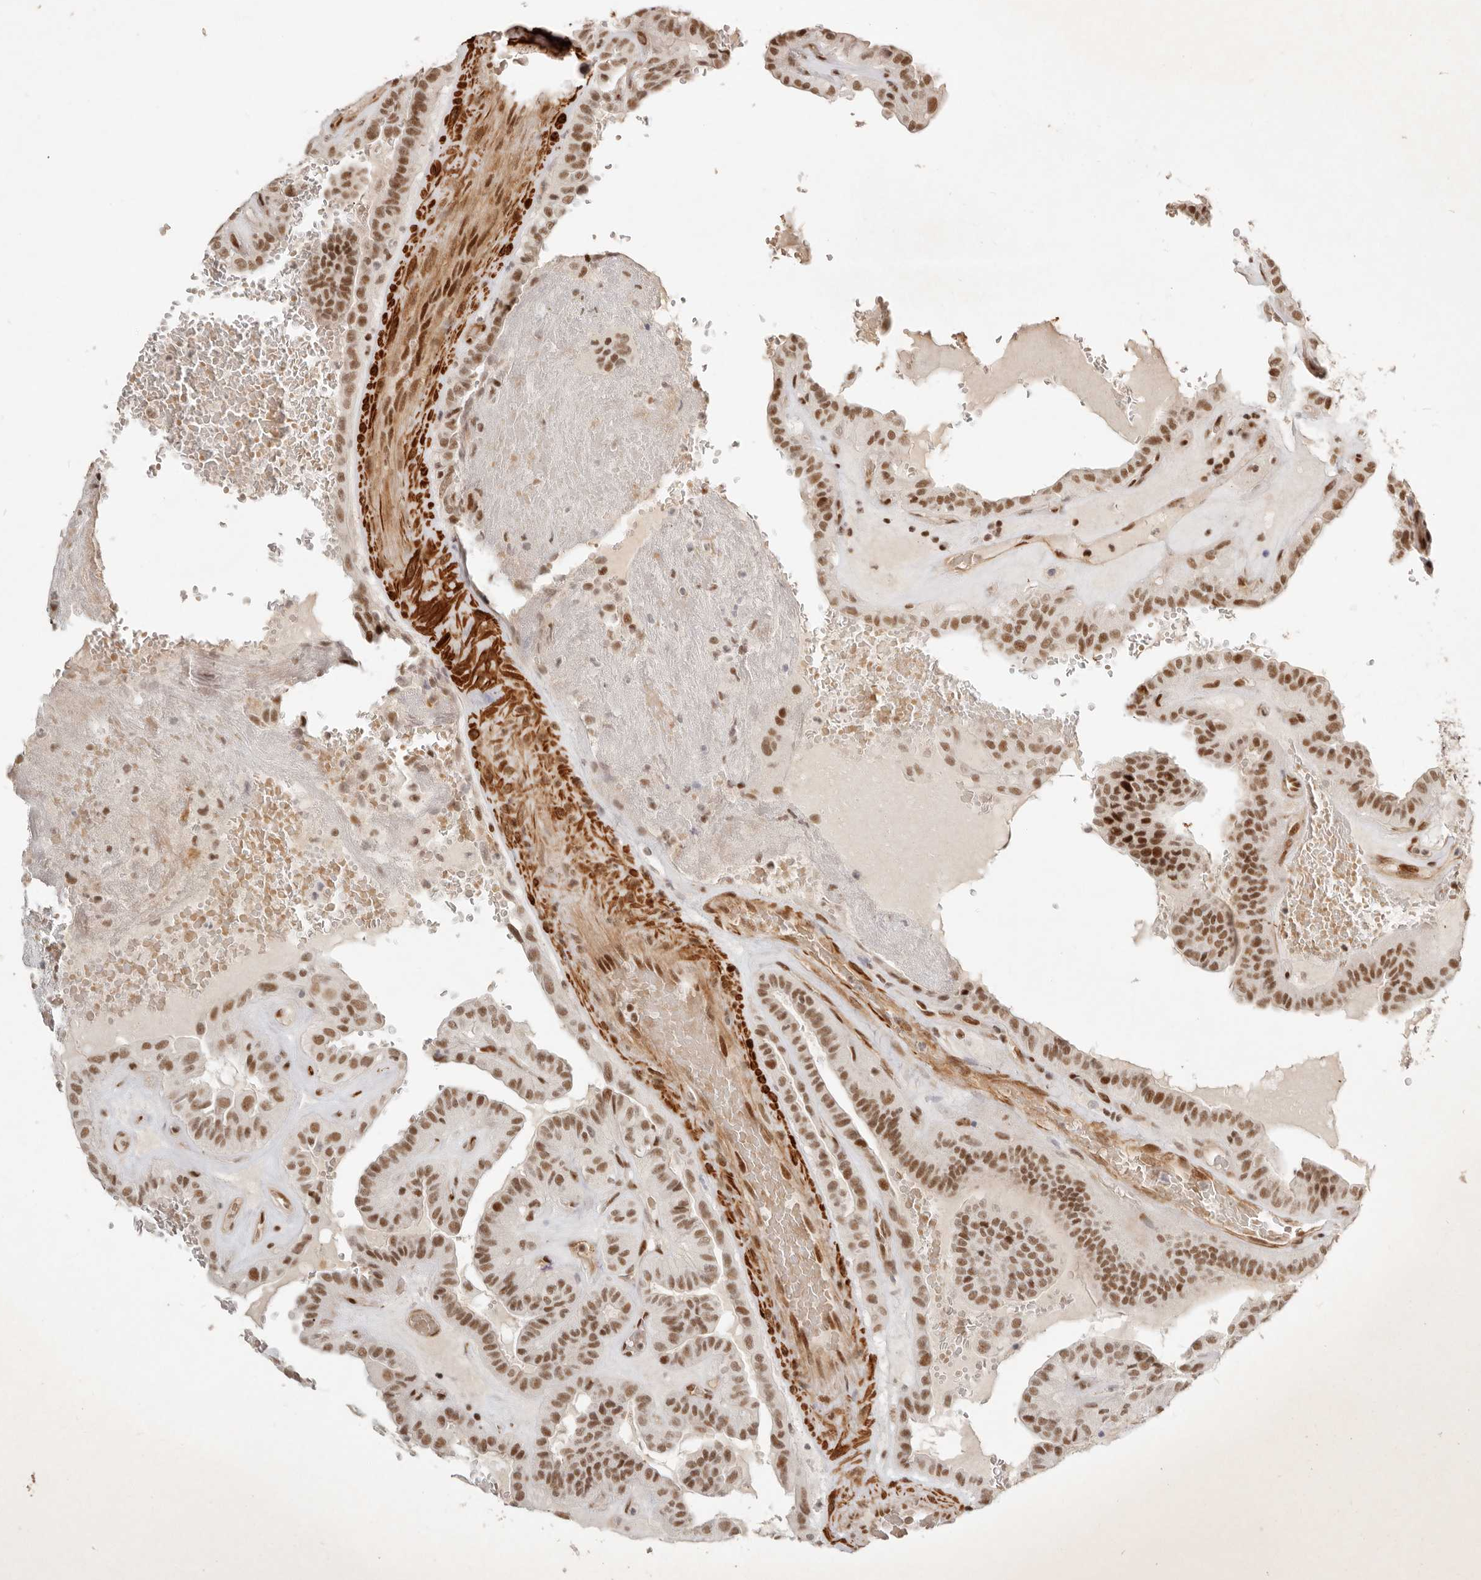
{"staining": {"intensity": "moderate", "quantity": ">75%", "location": "nuclear"}, "tissue": "thyroid cancer", "cell_type": "Tumor cells", "image_type": "cancer", "snomed": [{"axis": "morphology", "description": "Papillary adenocarcinoma, NOS"}, {"axis": "topography", "description": "Thyroid gland"}], "caption": "There is medium levels of moderate nuclear expression in tumor cells of thyroid cancer (papillary adenocarcinoma), as demonstrated by immunohistochemical staining (brown color).", "gene": "GABPA", "patient": {"sex": "male", "age": 77}}